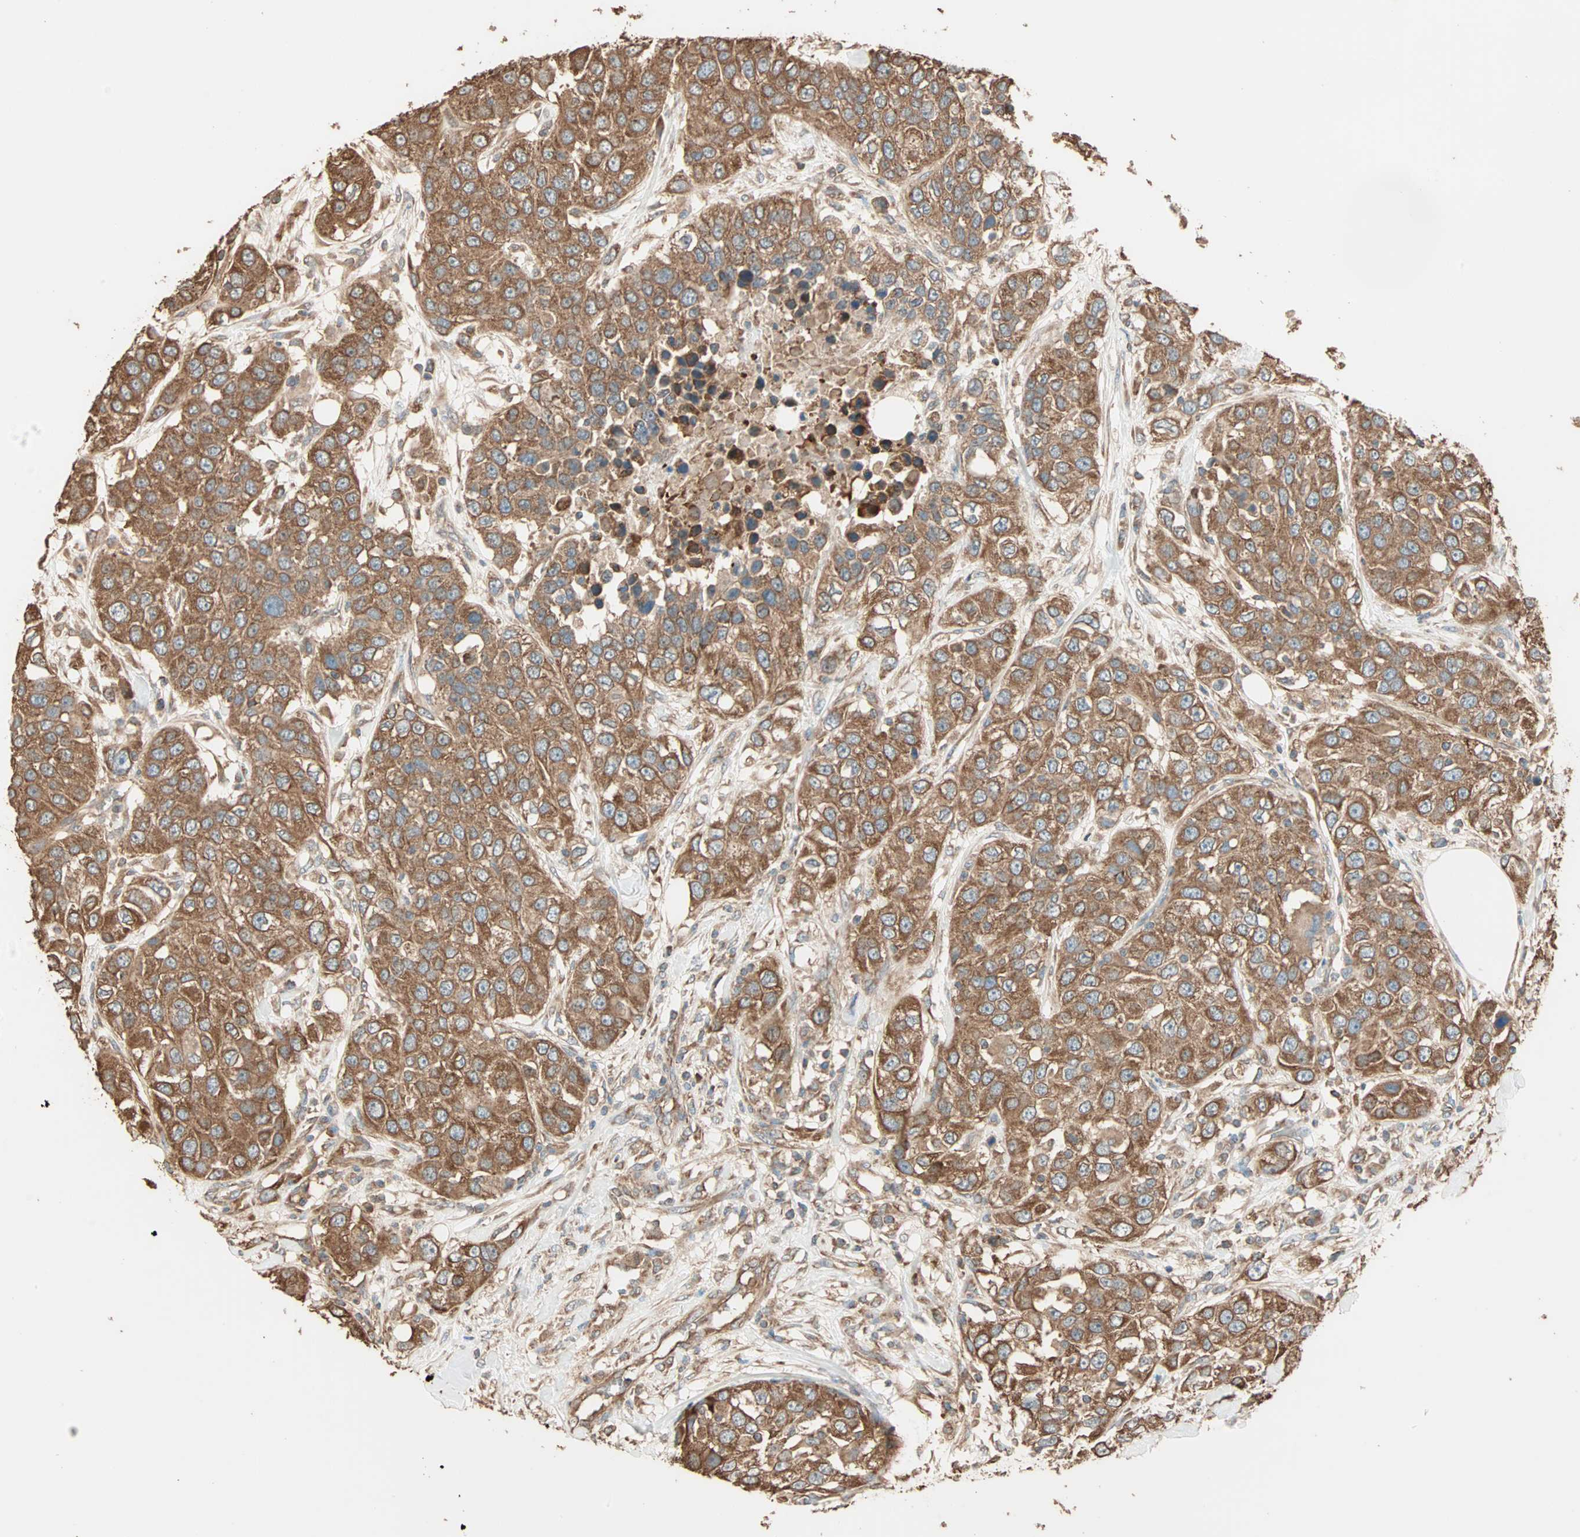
{"staining": {"intensity": "strong", "quantity": ">75%", "location": "cytoplasmic/membranous"}, "tissue": "urothelial cancer", "cell_type": "Tumor cells", "image_type": "cancer", "snomed": [{"axis": "morphology", "description": "Urothelial carcinoma, High grade"}, {"axis": "topography", "description": "Urinary bladder"}], "caption": "High-grade urothelial carcinoma stained with a brown dye exhibits strong cytoplasmic/membranous positive staining in about >75% of tumor cells.", "gene": "EIF4G2", "patient": {"sex": "female", "age": 80}}